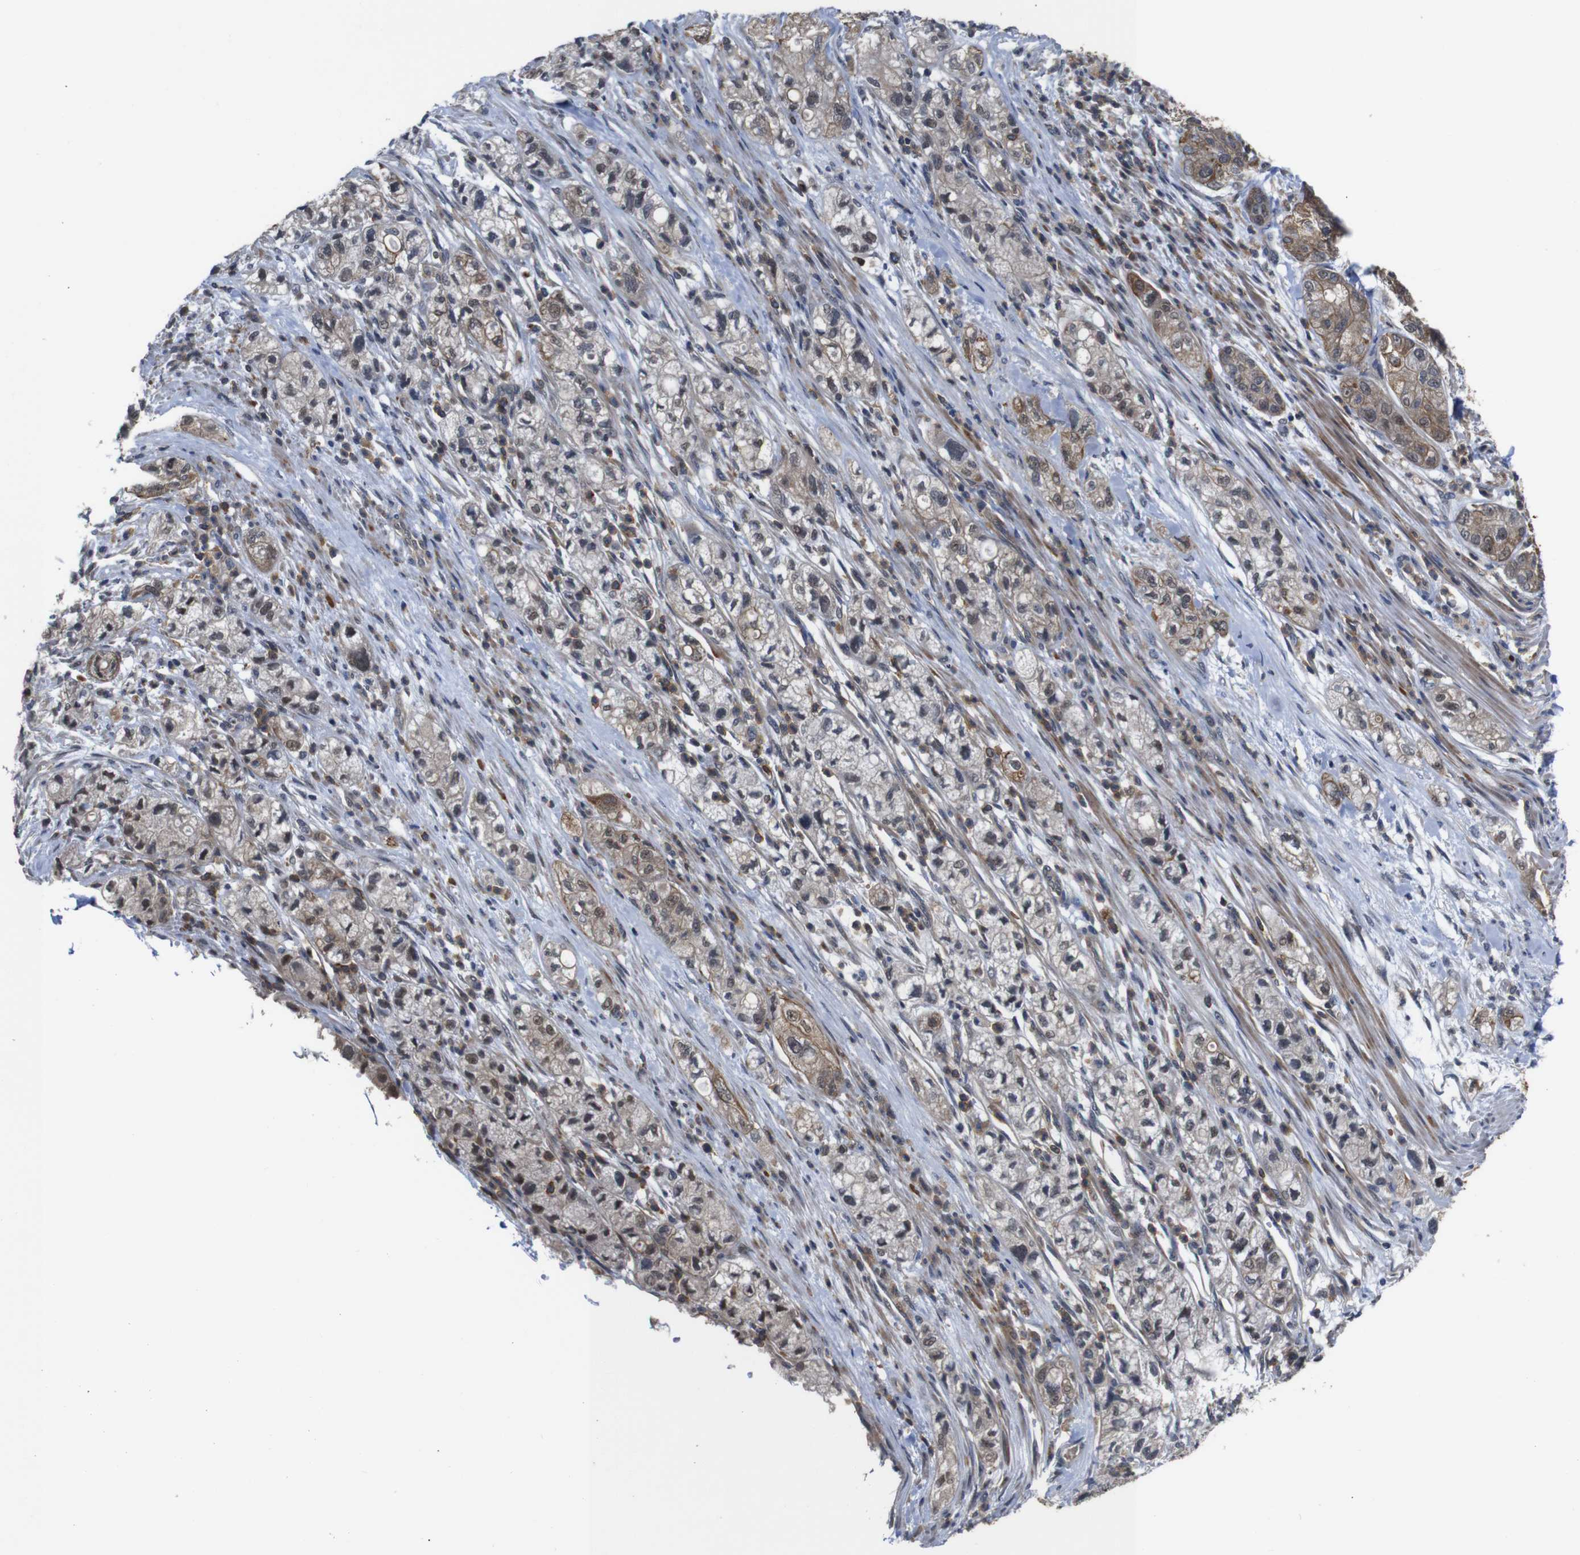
{"staining": {"intensity": "weak", "quantity": ">75%", "location": "cytoplasmic/membranous"}, "tissue": "pancreatic cancer", "cell_type": "Tumor cells", "image_type": "cancer", "snomed": [{"axis": "morphology", "description": "Adenocarcinoma, NOS"}, {"axis": "topography", "description": "Pancreas"}], "caption": "Pancreatic cancer tissue exhibits weak cytoplasmic/membranous staining in approximately >75% of tumor cells, visualized by immunohistochemistry.", "gene": "BRWD3", "patient": {"sex": "female", "age": 78}}